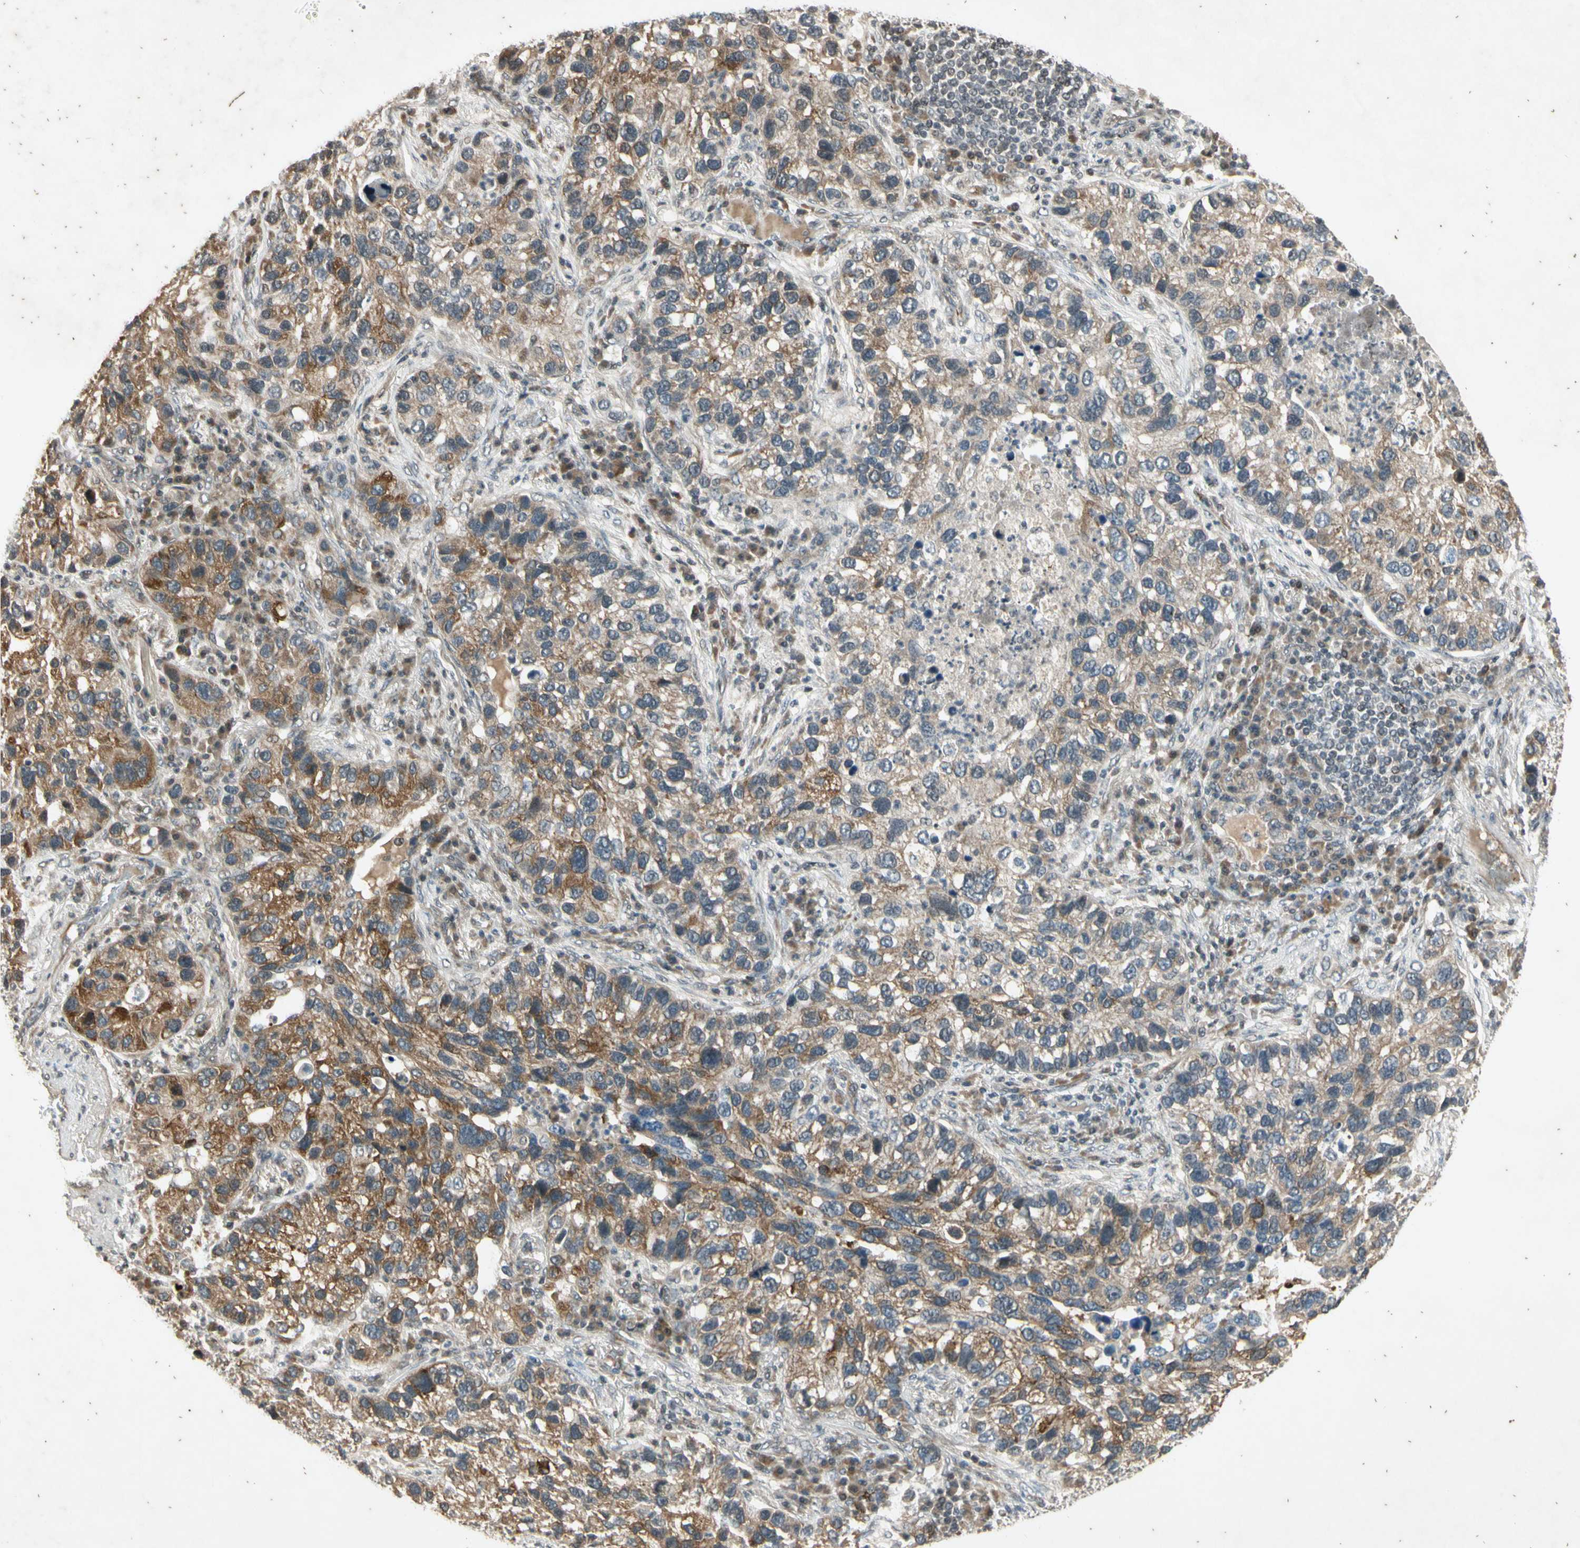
{"staining": {"intensity": "moderate", "quantity": ">75%", "location": "cytoplasmic/membranous"}, "tissue": "lung cancer", "cell_type": "Tumor cells", "image_type": "cancer", "snomed": [{"axis": "morphology", "description": "Normal tissue, NOS"}, {"axis": "morphology", "description": "Adenocarcinoma, NOS"}, {"axis": "topography", "description": "Bronchus"}, {"axis": "topography", "description": "Lung"}], "caption": "Protein staining demonstrates moderate cytoplasmic/membranous positivity in approximately >75% of tumor cells in lung cancer (adenocarcinoma). The protein is stained brown, and the nuclei are stained in blue (DAB (3,3'-diaminobenzidine) IHC with brightfield microscopy, high magnification).", "gene": "EFNB2", "patient": {"sex": "male", "age": 54}}